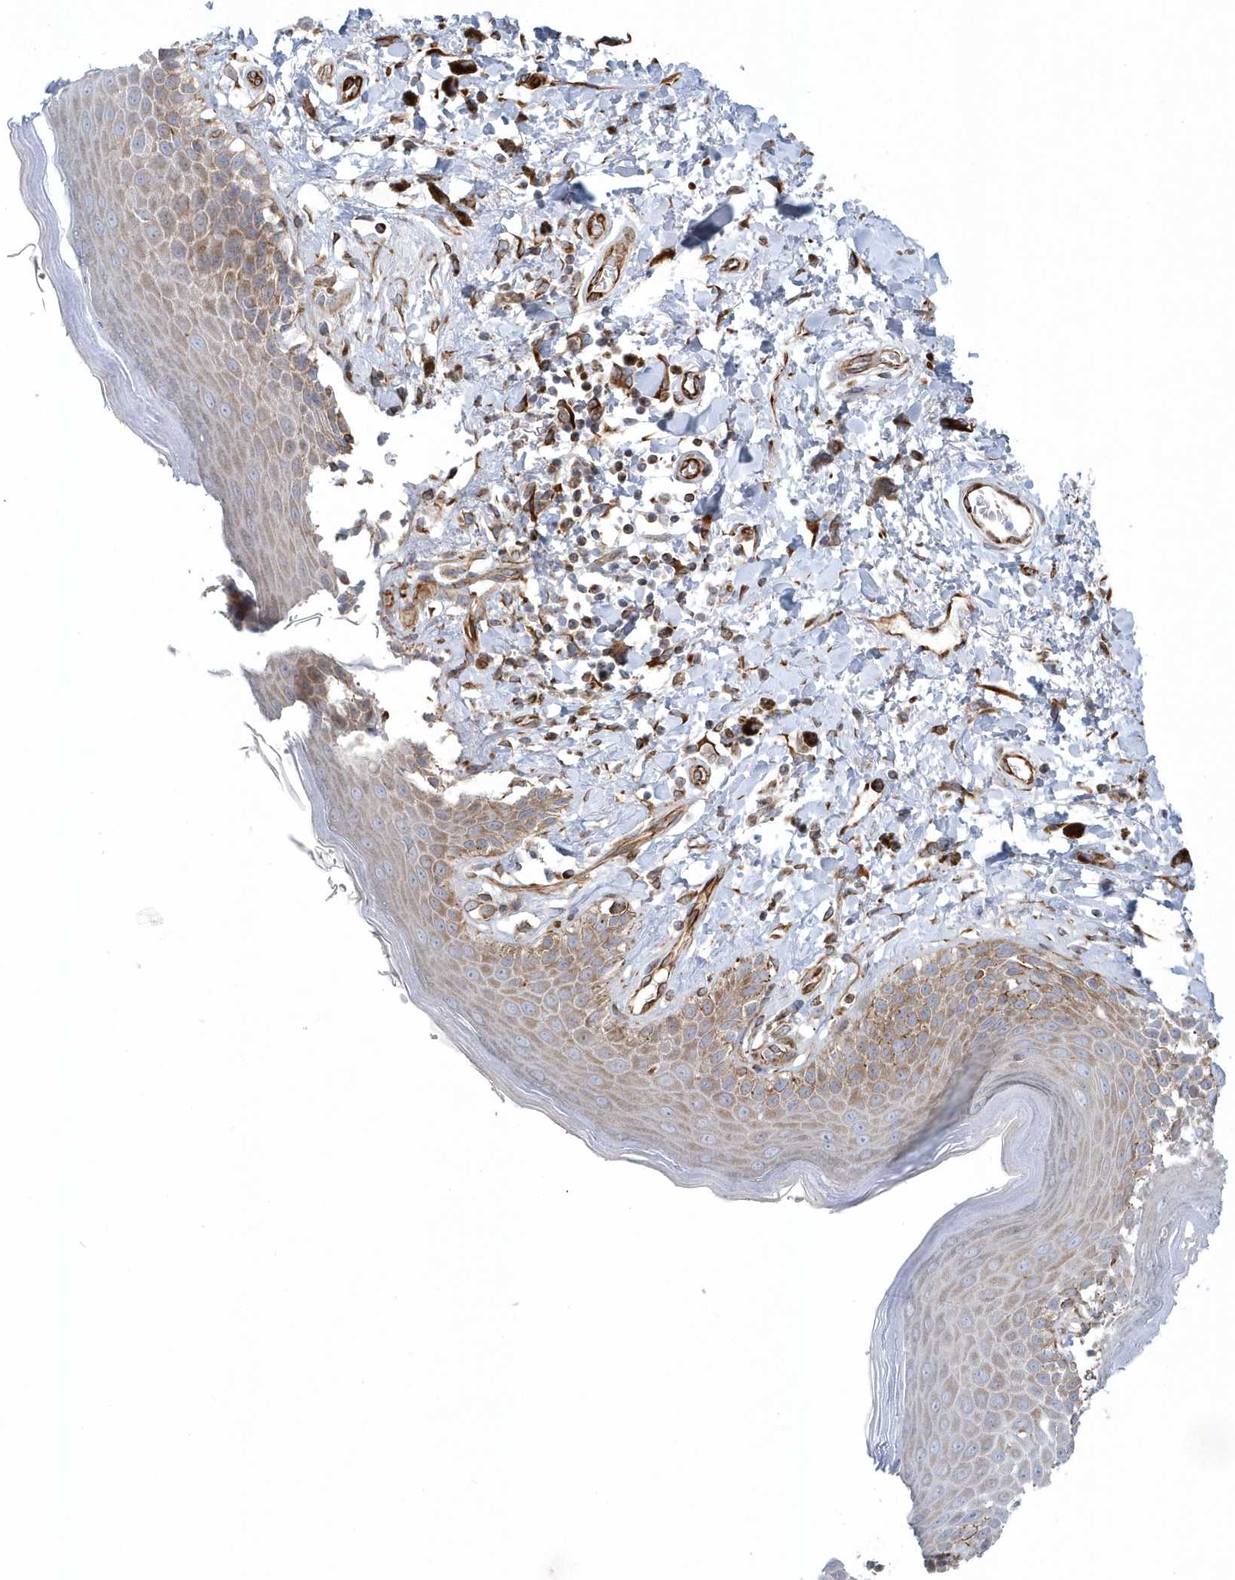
{"staining": {"intensity": "moderate", "quantity": "<25%", "location": "cytoplasmic/membranous"}, "tissue": "skin", "cell_type": "Epidermal cells", "image_type": "normal", "snomed": [{"axis": "morphology", "description": "Normal tissue, NOS"}, {"axis": "topography", "description": "Anal"}], "caption": "Human skin stained with a brown dye demonstrates moderate cytoplasmic/membranous positive positivity in about <25% of epidermal cells.", "gene": "GPR152", "patient": {"sex": "female", "age": 78}}